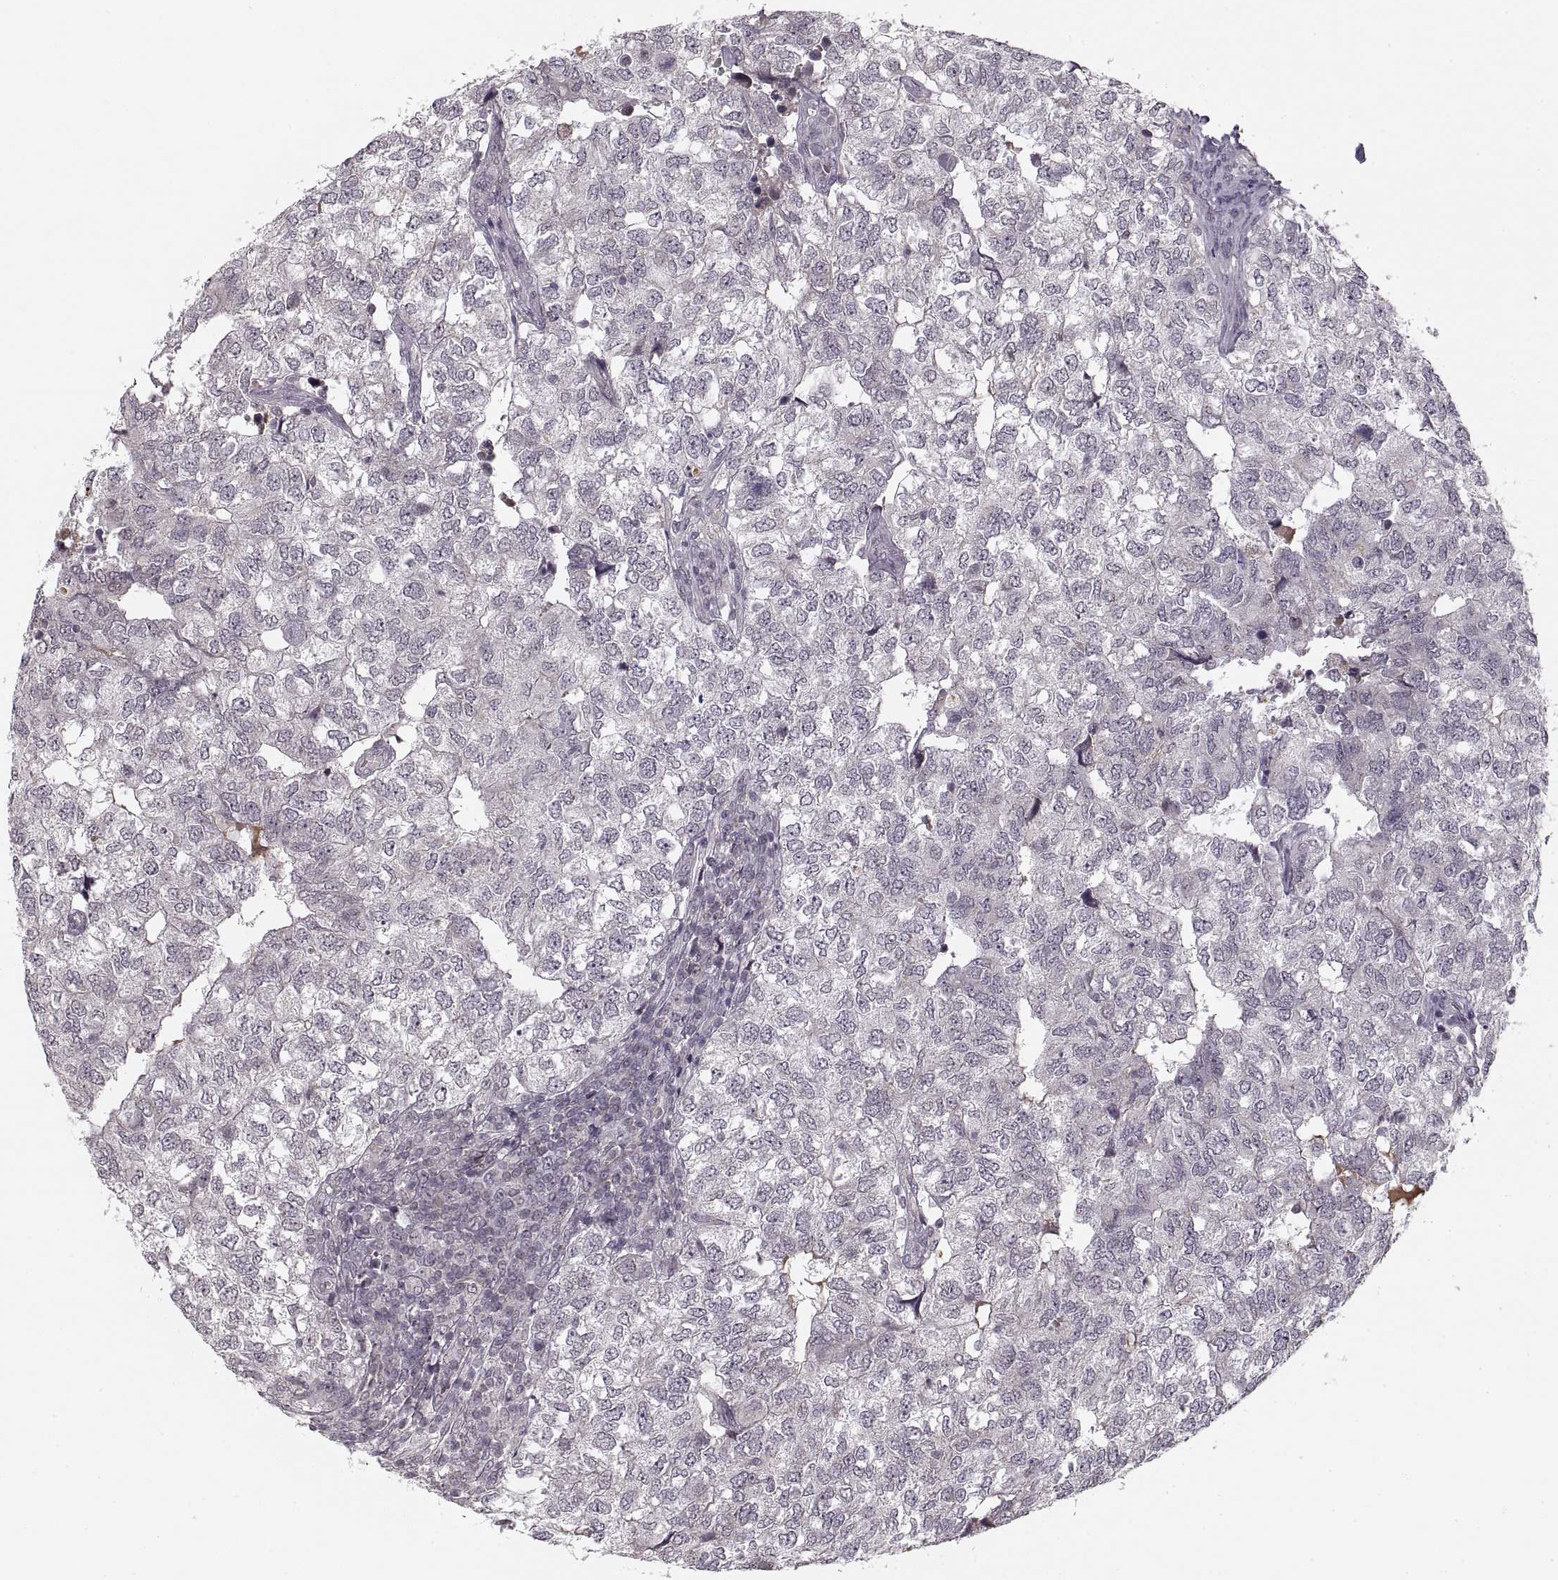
{"staining": {"intensity": "negative", "quantity": "none", "location": "none"}, "tissue": "breast cancer", "cell_type": "Tumor cells", "image_type": "cancer", "snomed": [{"axis": "morphology", "description": "Duct carcinoma"}, {"axis": "topography", "description": "Breast"}], "caption": "A histopathology image of human breast cancer (invasive ductal carcinoma) is negative for staining in tumor cells.", "gene": "ASIC3", "patient": {"sex": "female", "age": 30}}